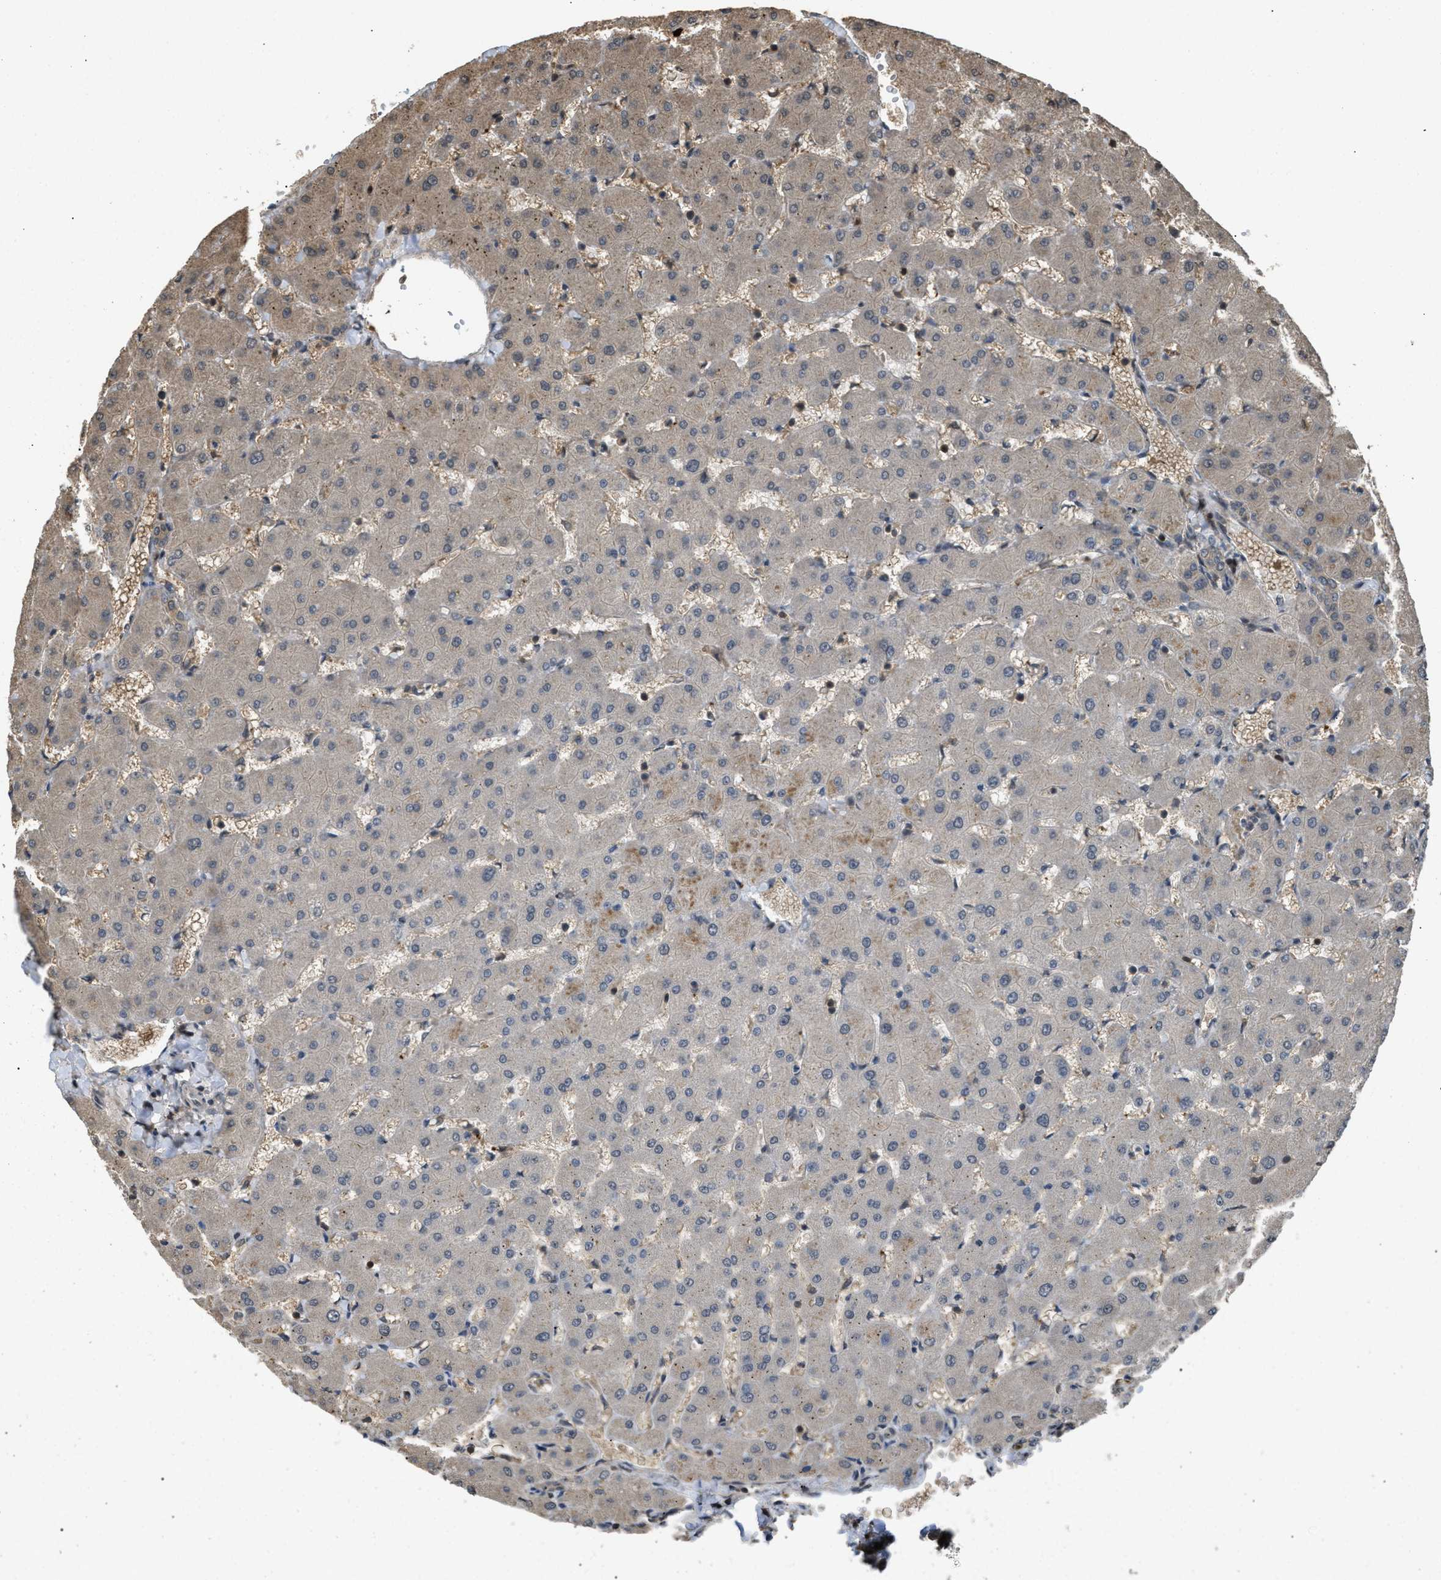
{"staining": {"intensity": "weak", "quantity": "25%-75%", "location": "cytoplasmic/membranous"}, "tissue": "liver", "cell_type": "Cholangiocytes", "image_type": "normal", "snomed": [{"axis": "morphology", "description": "Normal tissue, NOS"}, {"axis": "topography", "description": "Liver"}], "caption": "Immunohistochemistry histopathology image of unremarkable human liver stained for a protein (brown), which displays low levels of weak cytoplasmic/membranous staining in approximately 25%-75% of cholangiocytes.", "gene": "ARHGDIA", "patient": {"sex": "female", "age": 63}}